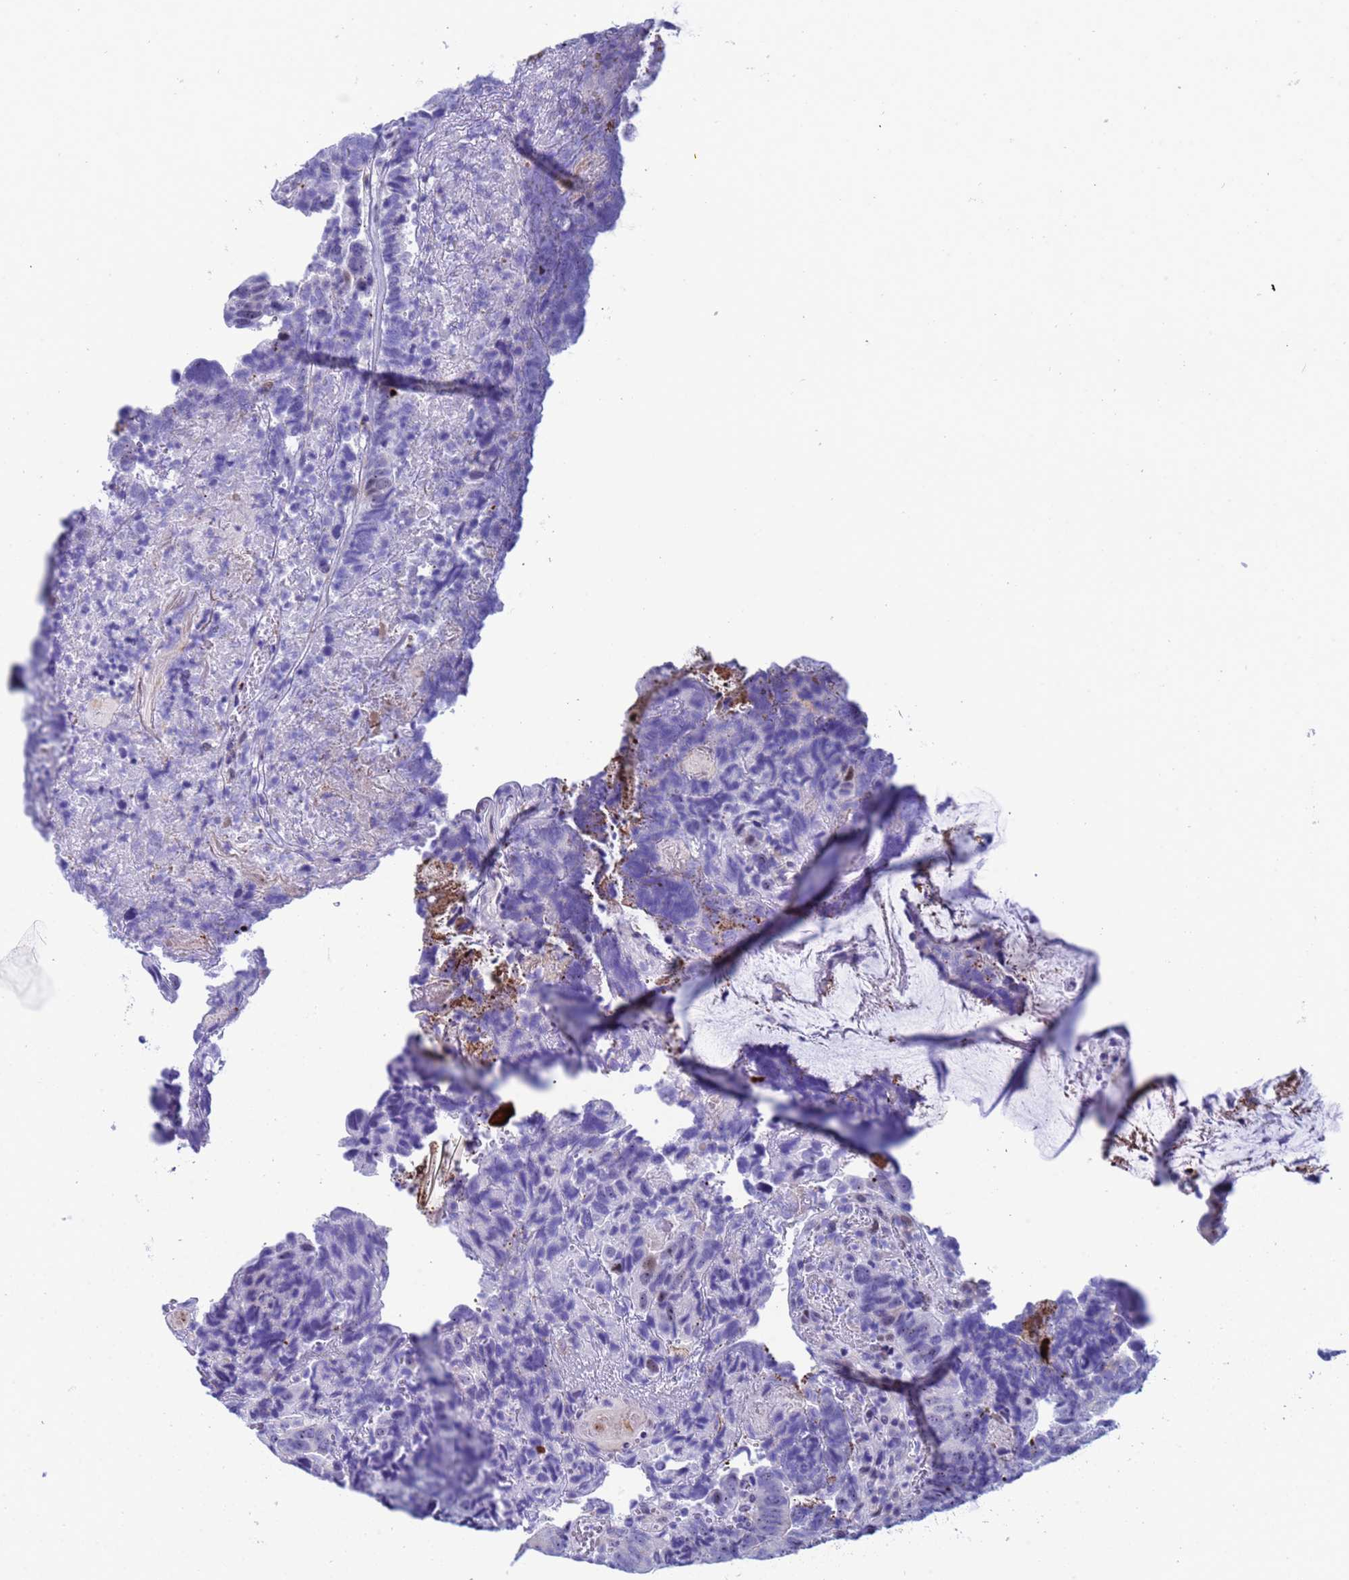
{"staining": {"intensity": "weak", "quantity": "<25%", "location": "cytoplasmic/membranous"}, "tissue": "colorectal cancer", "cell_type": "Tumor cells", "image_type": "cancer", "snomed": [{"axis": "morphology", "description": "Adenocarcinoma, NOS"}, {"axis": "topography", "description": "Colon"}], "caption": "A high-resolution image shows immunohistochemistry staining of adenocarcinoma (colorectal), which demonstrates no significant staining in tumor cells.", "gene": "POP5", "patient": {"sex": "female", "age": 67}}